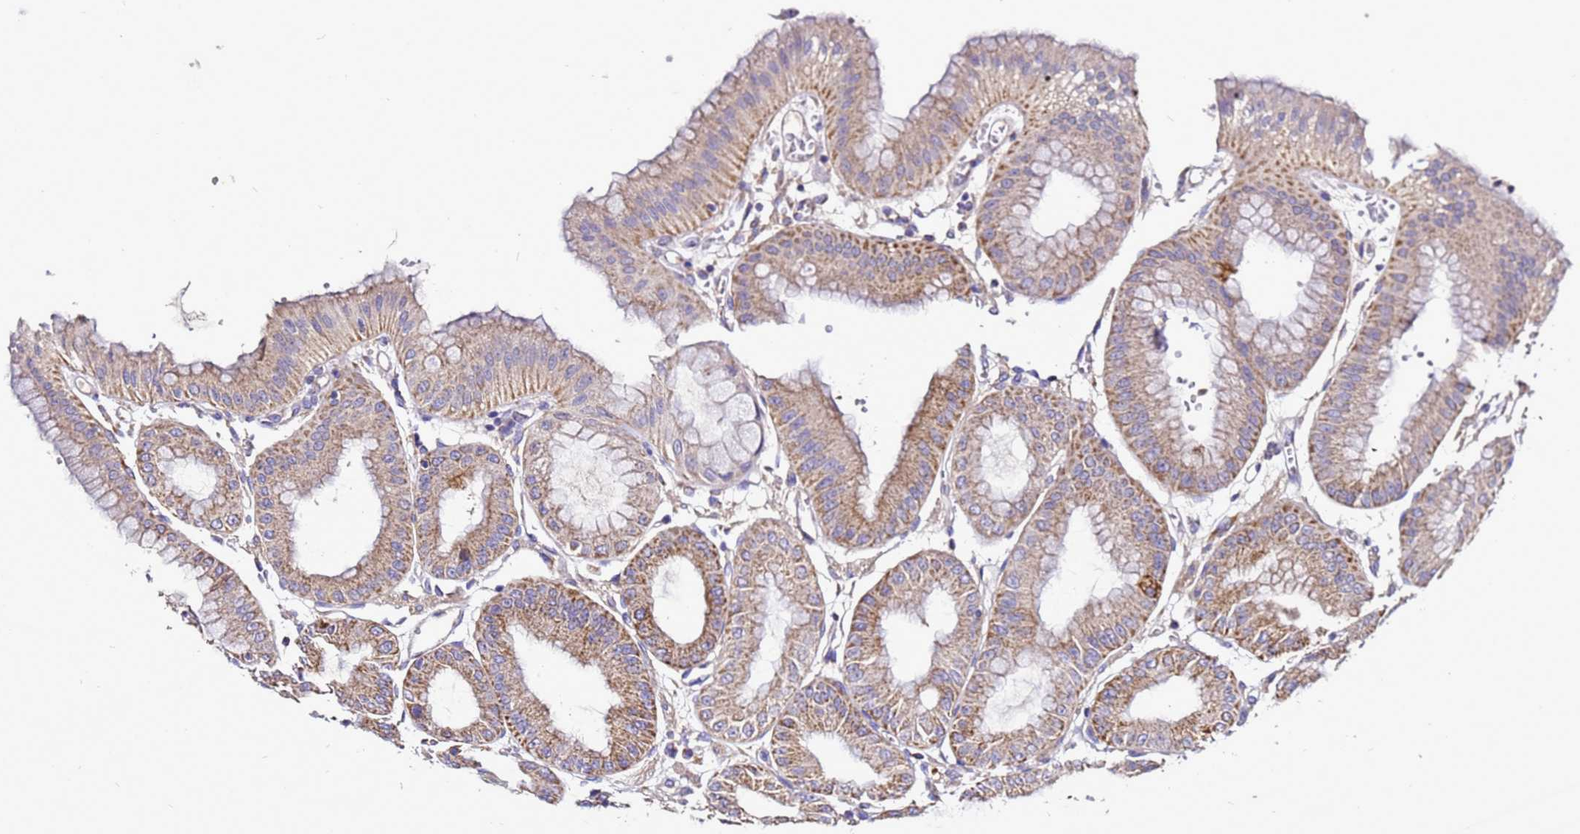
{"staining": {"intensity": "moderate", "quantity": ">75%", "location": "cytoplasmic/membranous"}, "tissue": "stomach", "cell_type": "Glandular cells", "image_type": "normal", "snomed": [{"axis": "morphology", "description": "Normal tissue, NOS"}, {"axis": "topography", "description": "Stomach, lower"}], "caption": "The photomicrograph demonstrates staining of unremarkable stomach, revealing moderate cytoplasmic/membranous protein staining (brown color) within glandular cells. Nuclei are stained in blue.", "gene": "HIGD2A", "patient": {"sex": "male", "age": 71}}